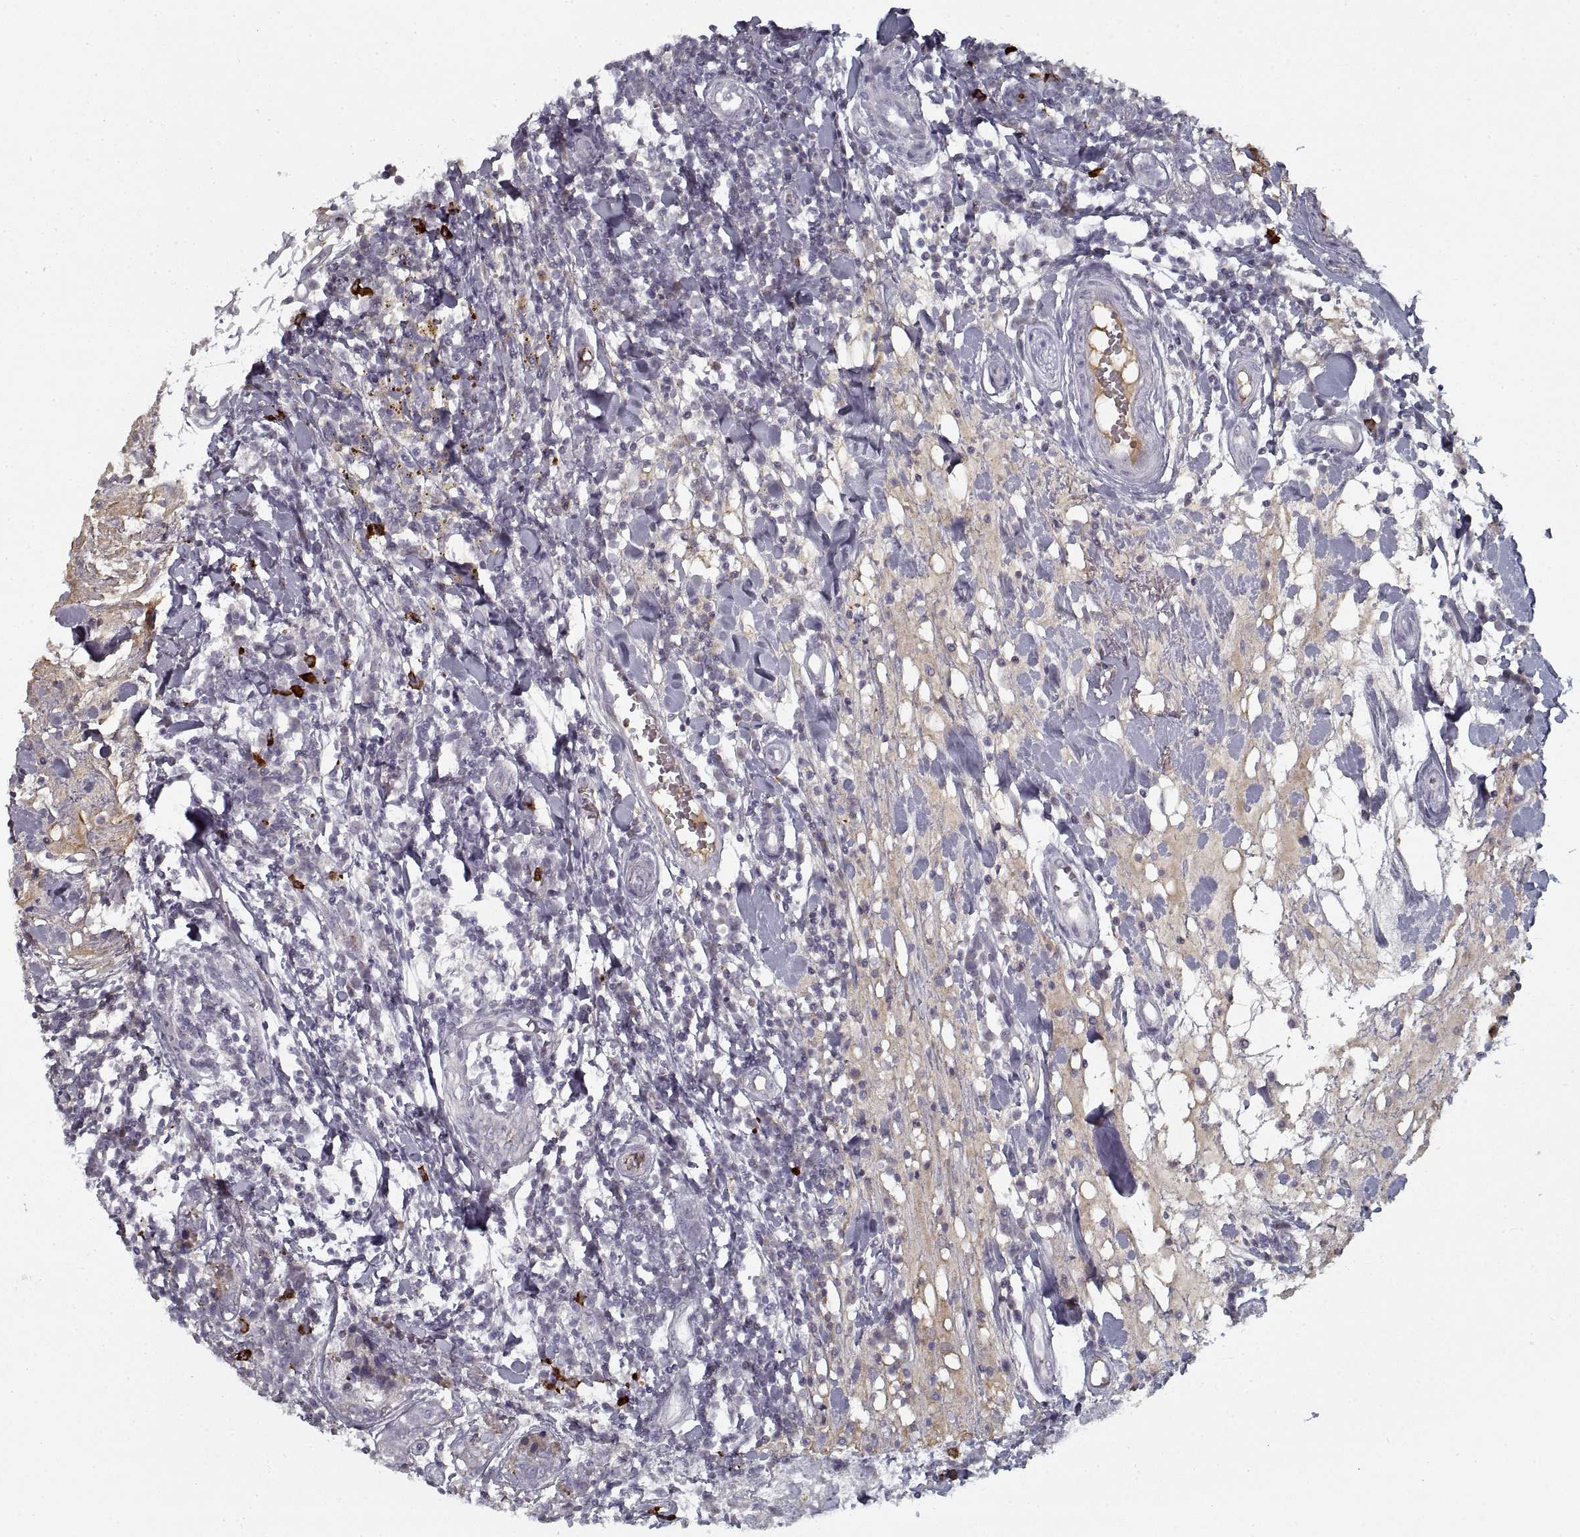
{"staining": {"intensity": "negative", "quantity": "none", "location": "none"}, "tissue": "breast cancer", "cell_type": "Tumor cells", "image_type": "cancer", "snomed": [{"axis": "morphology", "description": "Duct carcinoma"}, {"axis": "topography", "description": "Breast"}], "caption": "Tumor cells show no significant positivity in breast cancer (infiltrating ductal carcinoma).", "gene": "GAD2", "patient": {"sex": "female", "age": 30}}